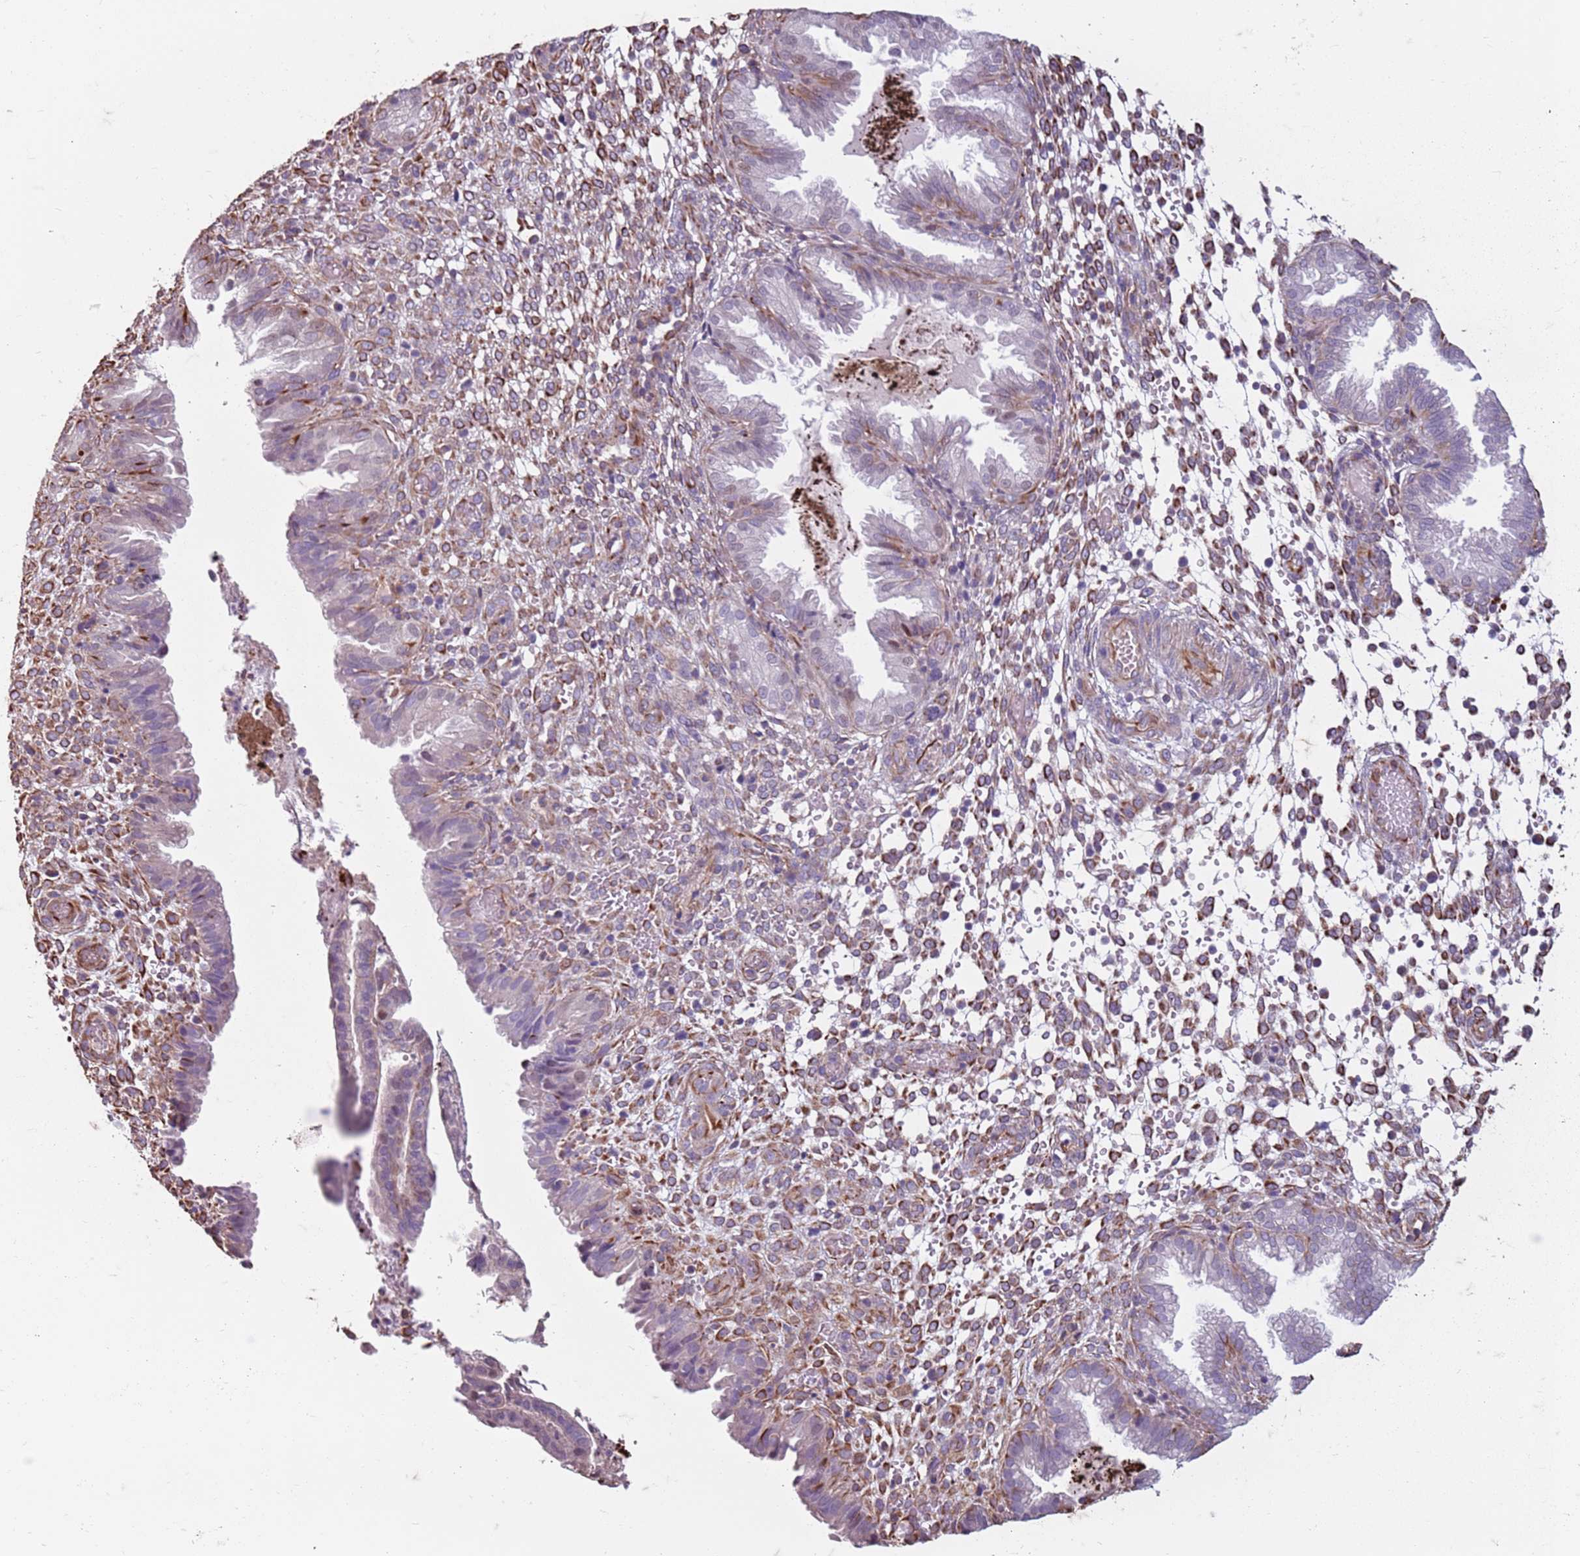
{"staining": {"intensity": "moderate", "quantity": "25%-75%", "location": "cytoplasmic/membranous"}, "tissue": "endometrium", "cell_type": "Cells in endometrial stroma", "image_type": "normal", "snomed": [{"axis": "morphology", "description": "Normal tissue, NOS"}, {"axis": "topography", "description": "Endometrium"}], "caption": "Protein expression analysis of normal endometrium exhibits moderate cytoplasmic/membranous positivity in approximately 25%-75% of cells in endometrial stroma.", "gene": "TAS2R38", "patient": {"sex": "female", "age": 33}}